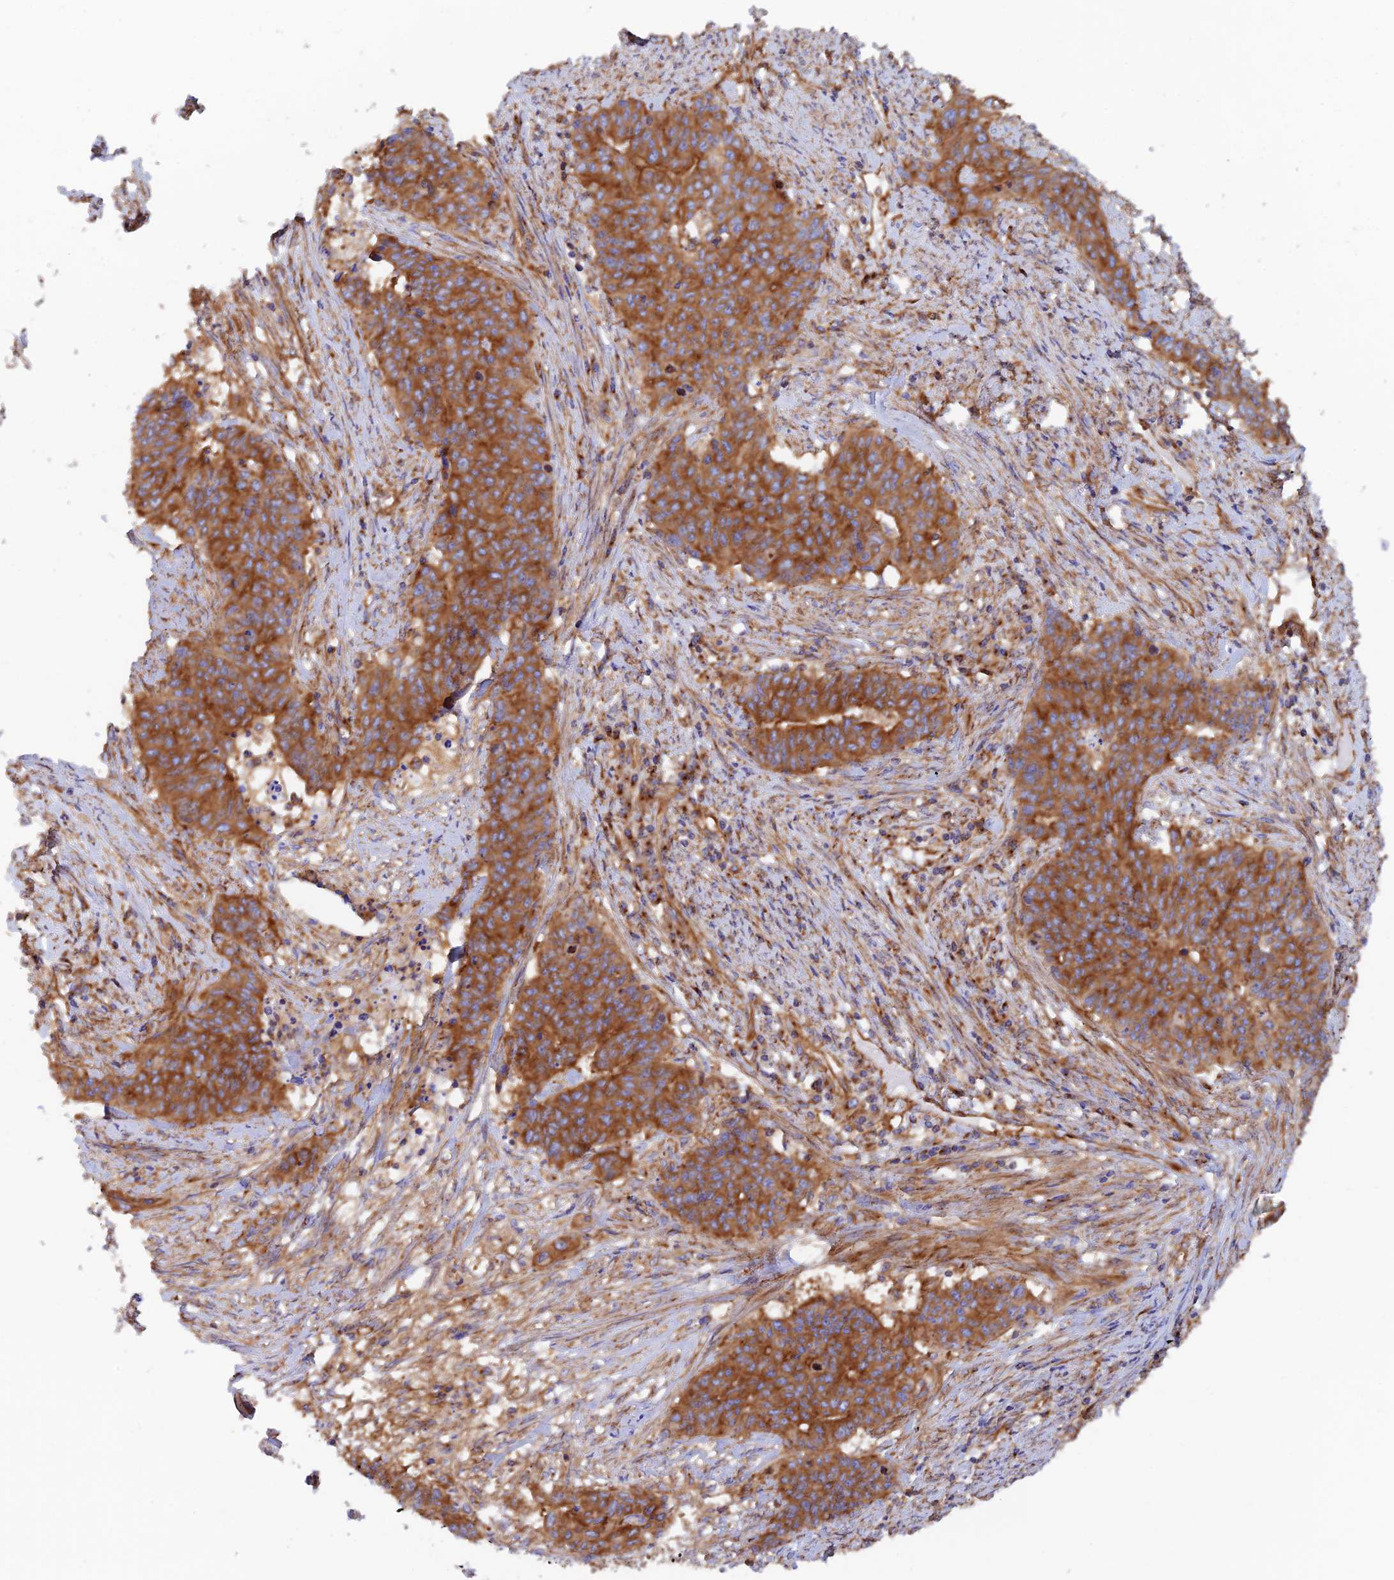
{"staining": {"intensity": "strong", "quantity": ">75%", "location": "cytoplasmic/membranous"}, "tissue": "endometrial cancer", "cell_type": "Tumor cells", "image_type": "cancer", "snomed": [{"axis": "morphology", "description": "Adenocarcinoma, NOS"}, {"axis": "topography", "description": "Endometrium"}], "caption": "A photomicrograph showing strong cytoplasmic/membranous positivity in about >75% of tumor cells in endometrial cancer (adenocarcinoma), as visualized by brown immunohistochemical staining.", "gene": "DCTN2", "patient": {"sex": "female", "age": 59}}